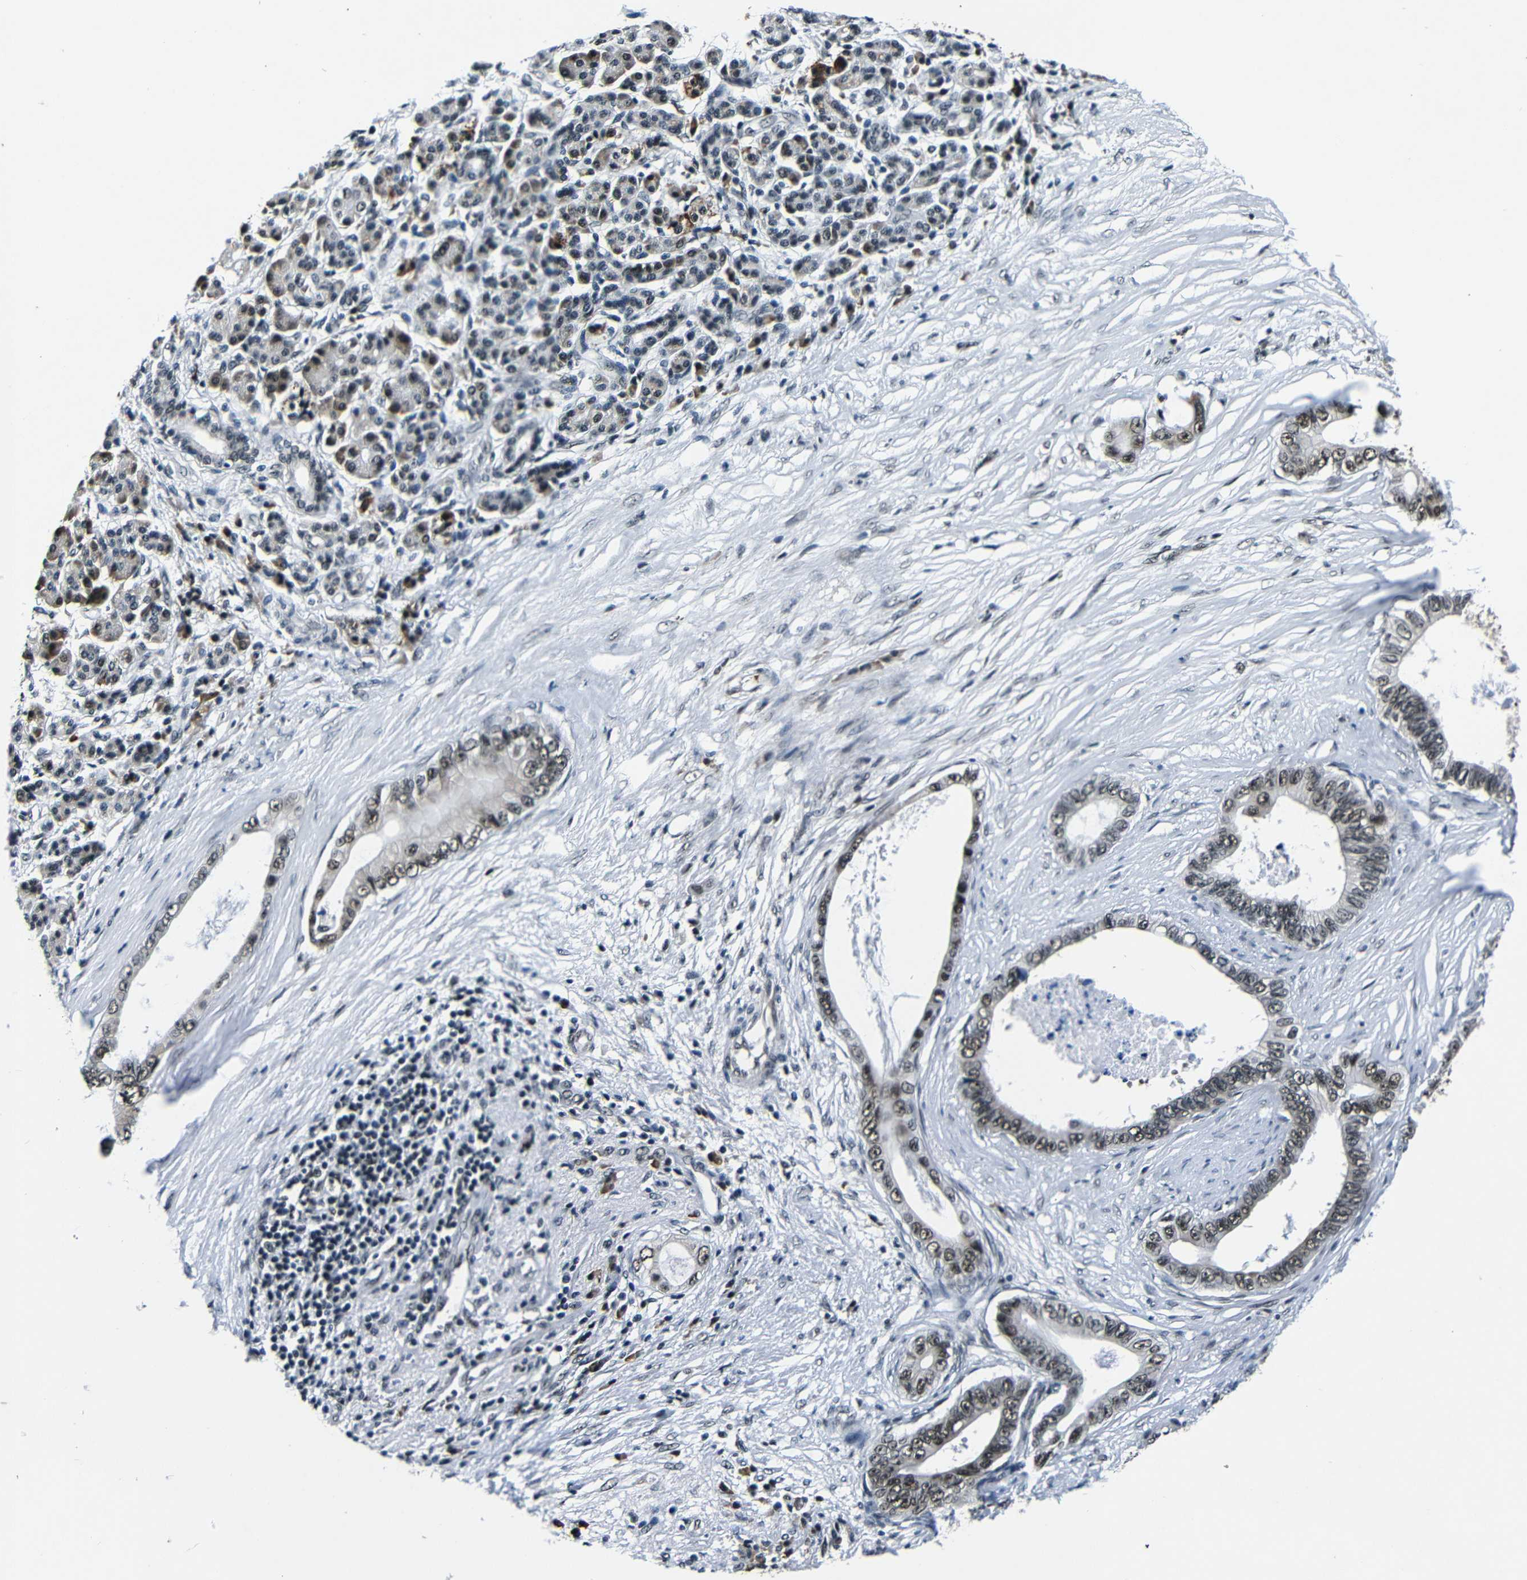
{"staining": {"intensity": "moderate", "quantity": ">75%", "location": "nuclear"}, "tissue": "pancreatic cancer", "cell_type": "Tumor cells", "image_type": "cancer", "snomed": [{"axis": "morphology", "description": "Adenocarcinoma, NOS"}, {"axis": "topography", "description": "Pancreas"}], "caption": "Immunohistochemistry of pancreatic cancer displays medium levels of moderate nuclear positivity in about >75% of tumor cells.", "gene": "FOXD4", "patient": {"sex": "male", "age": 77}}